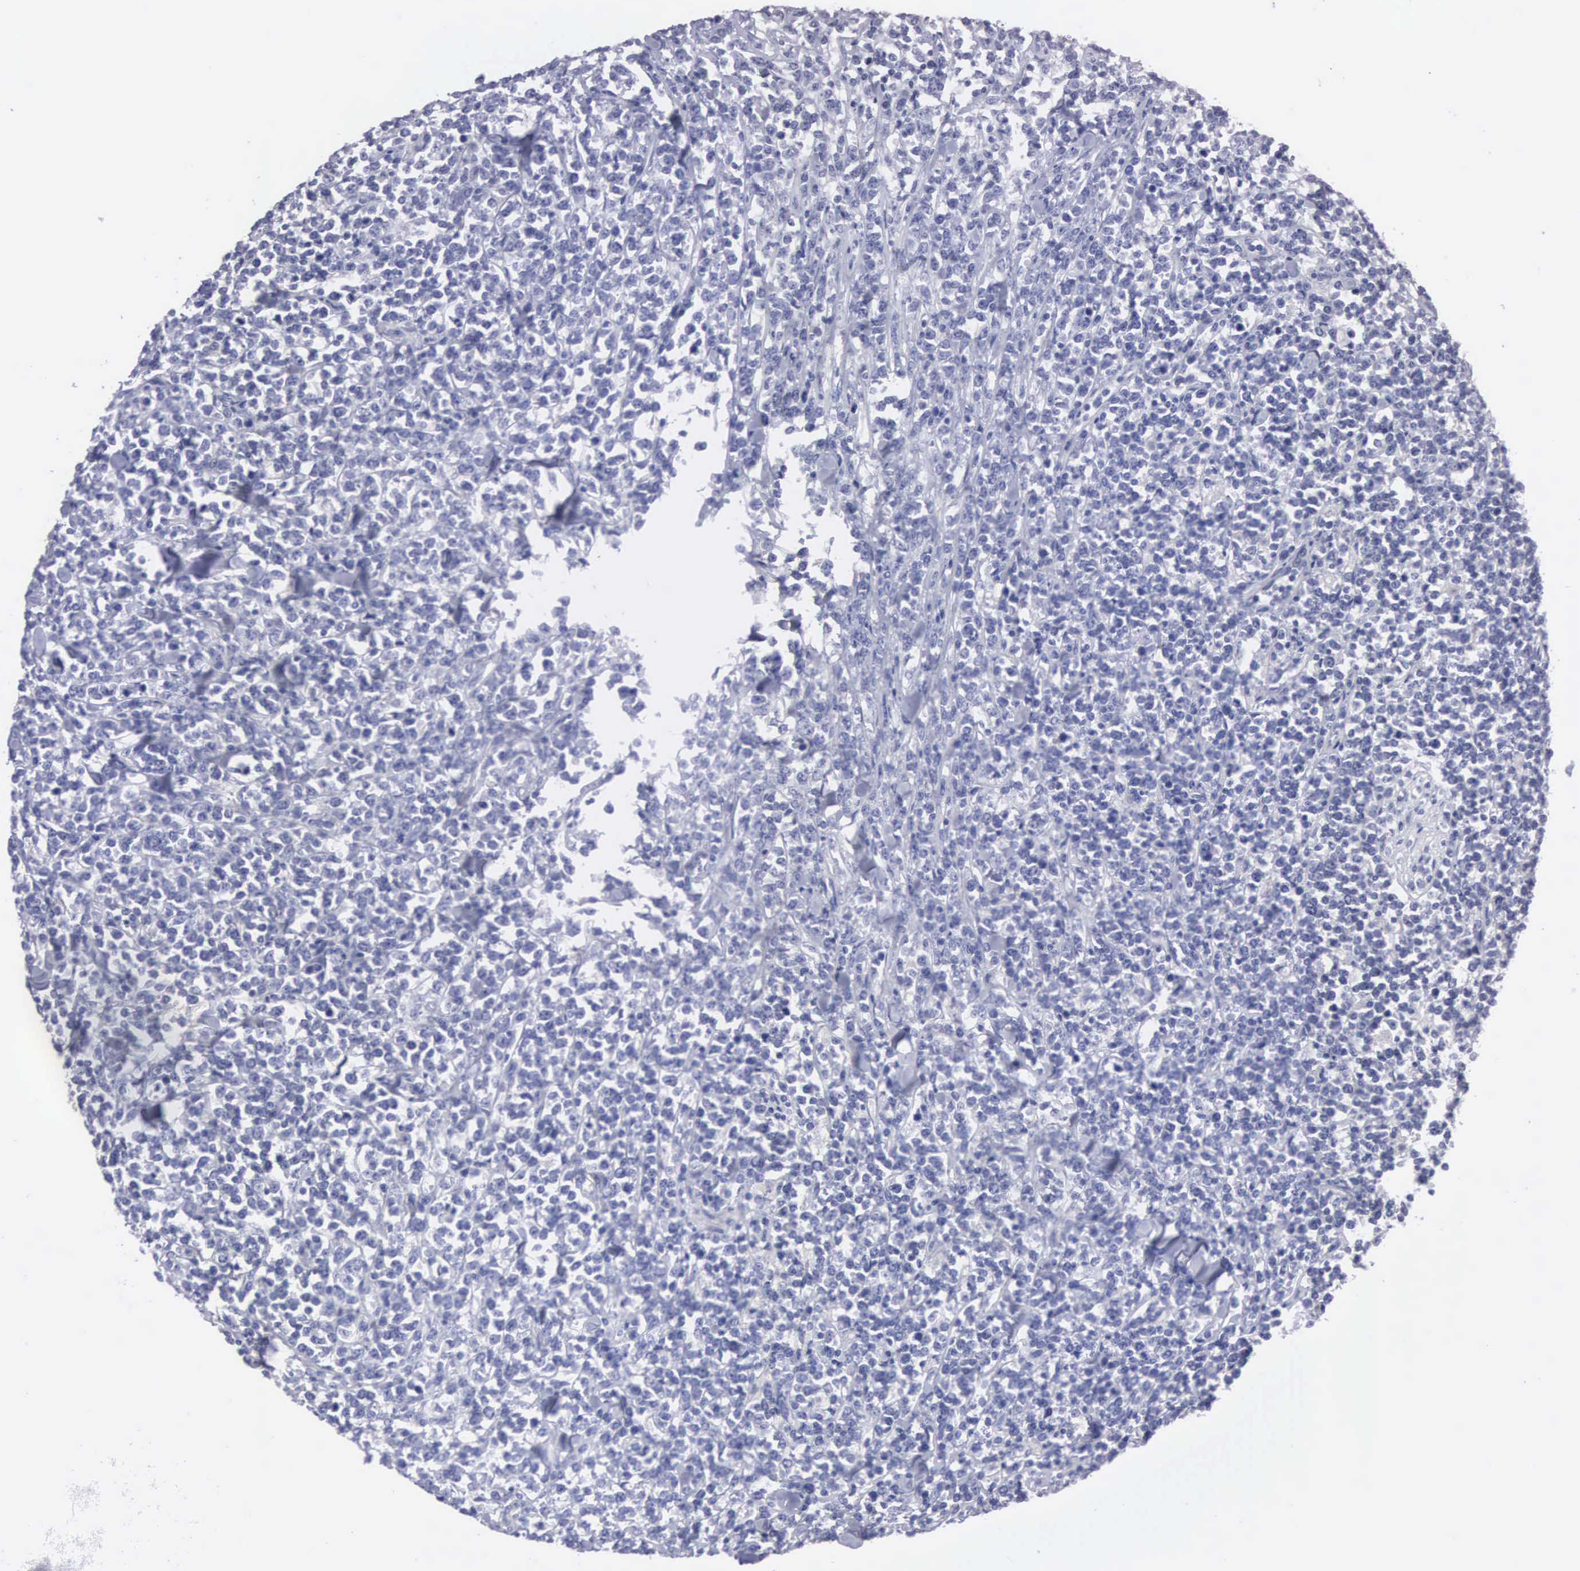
{"staining": {"intensity": "negative", "quantity": "none", "location": "none"}, "tissue": "lymphoma", "cell_type": "Tumor cells", "image_type": "cancer", "snomed": [{"axis": "morphology", "description": "Malignant lymphoma, non-Hodgkin's type, High grade"}, {"axis": "topography", "description": "Small intestine"}, {"axis": "topography", "description": "Colon"}], "caption": "This is an immunohistochemistry photomicrograph of high-grade malignant lymphoma, non-Hodgkin's type. There is no expression in tumor cells.", "gene": "CEP170B", "patient": {"sex": "male", "age": 8}}